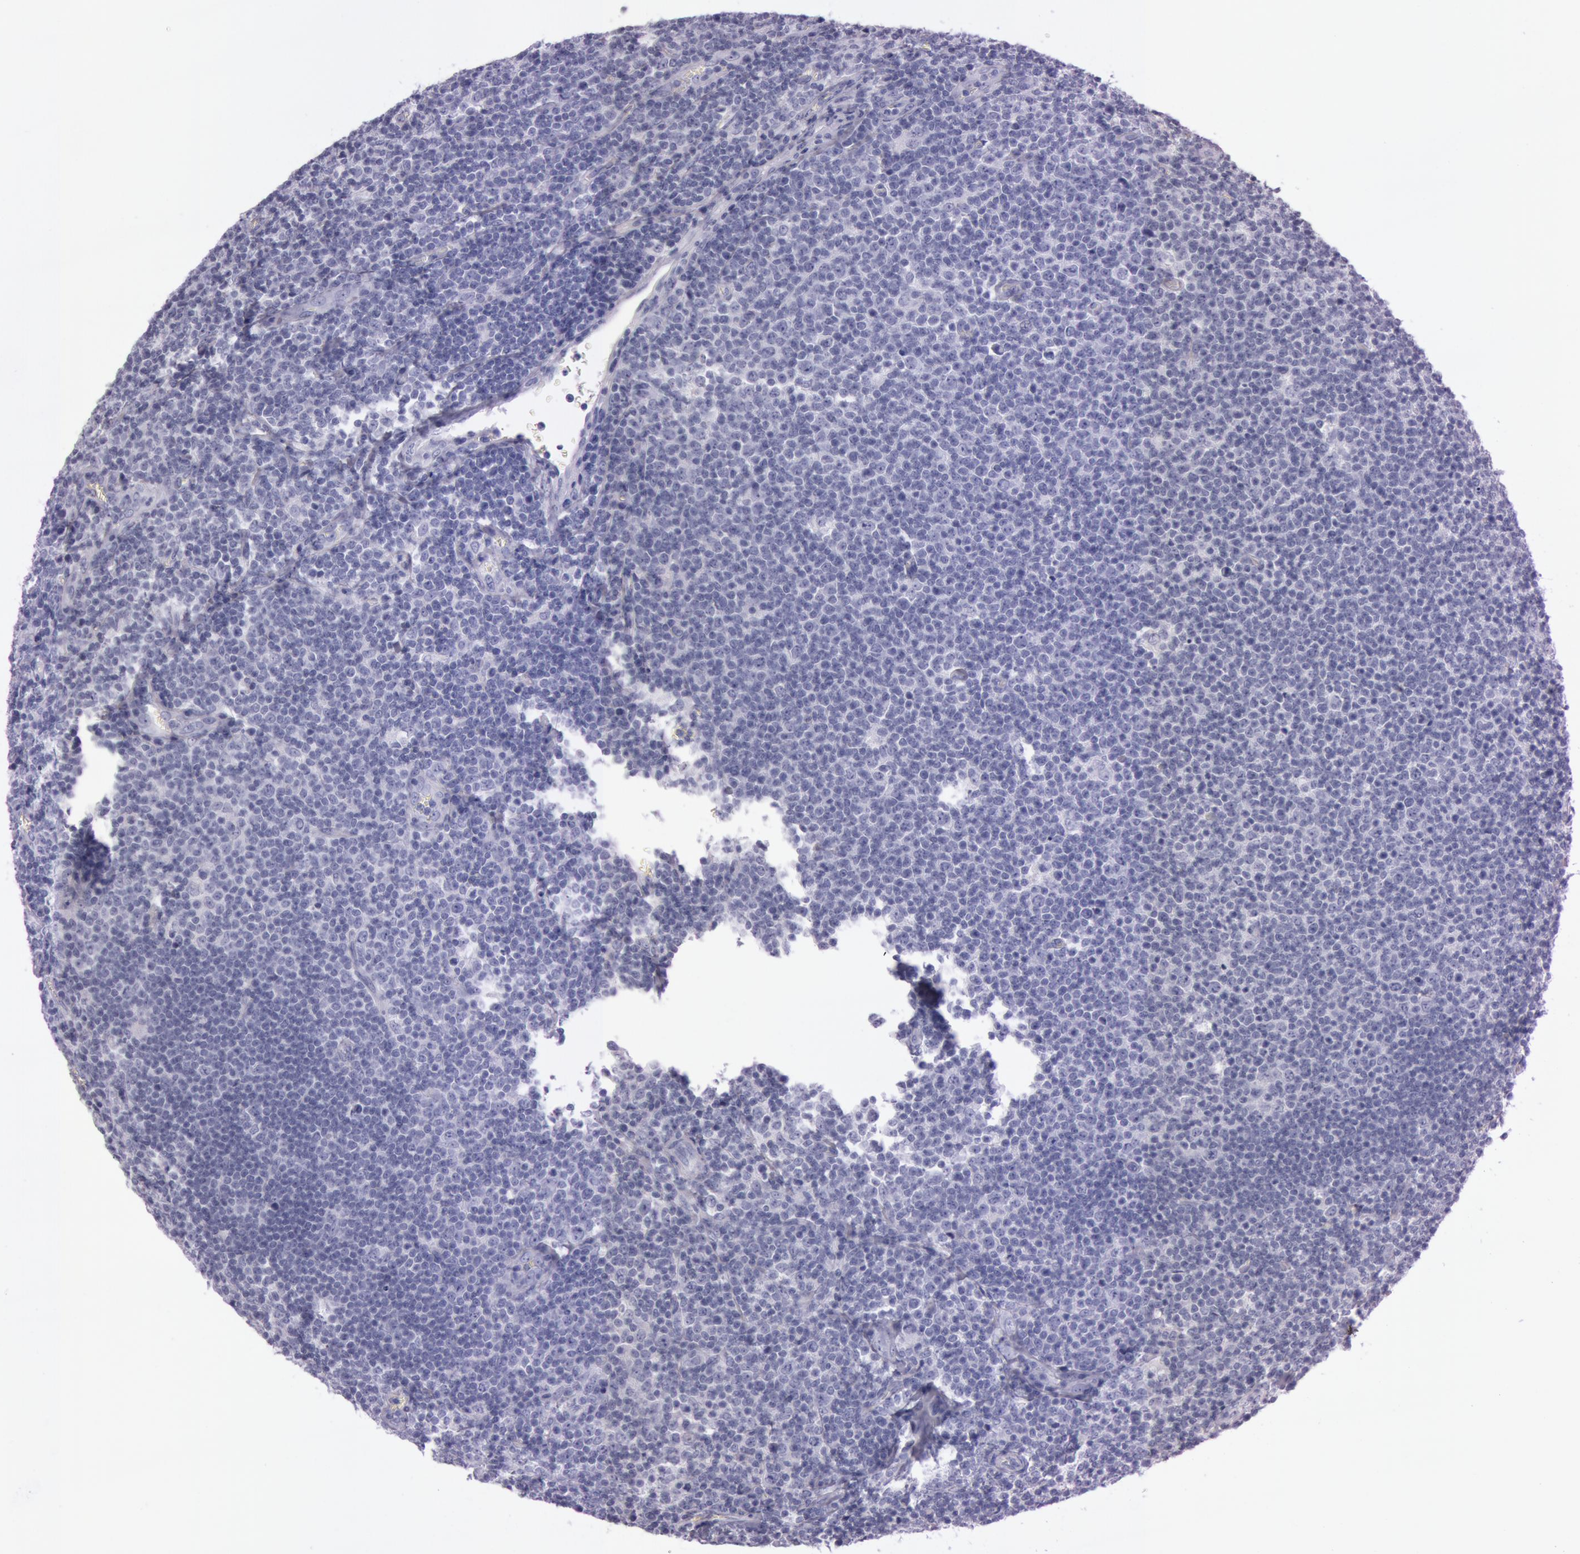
{"staining": {"intensity": "negative", "quantity": "none", "location": "none"}, "tissue": "lymphoma", "cell_type": "Tumor cells", "image_type": "cancer", "snomed": [{"axis": "morphology", "description": "Malignant lymphoma, non-Hodgkin's type, Low grade"}, {"axis": "topography", "description": "Lymph node"}], "caption": "Histopathology image shows no significant protein staining in tumor cells of low-grade malignant lymphoma, non-Hodgkin's type. (Stains: DAB (3,3'-diaminobenzidine) IHC with hematoxylin counter stain, Microscopy: brightfield microscopy at high magnification).", "gene": "S100A7", "patient": {"sex": "male", "age": 74}}